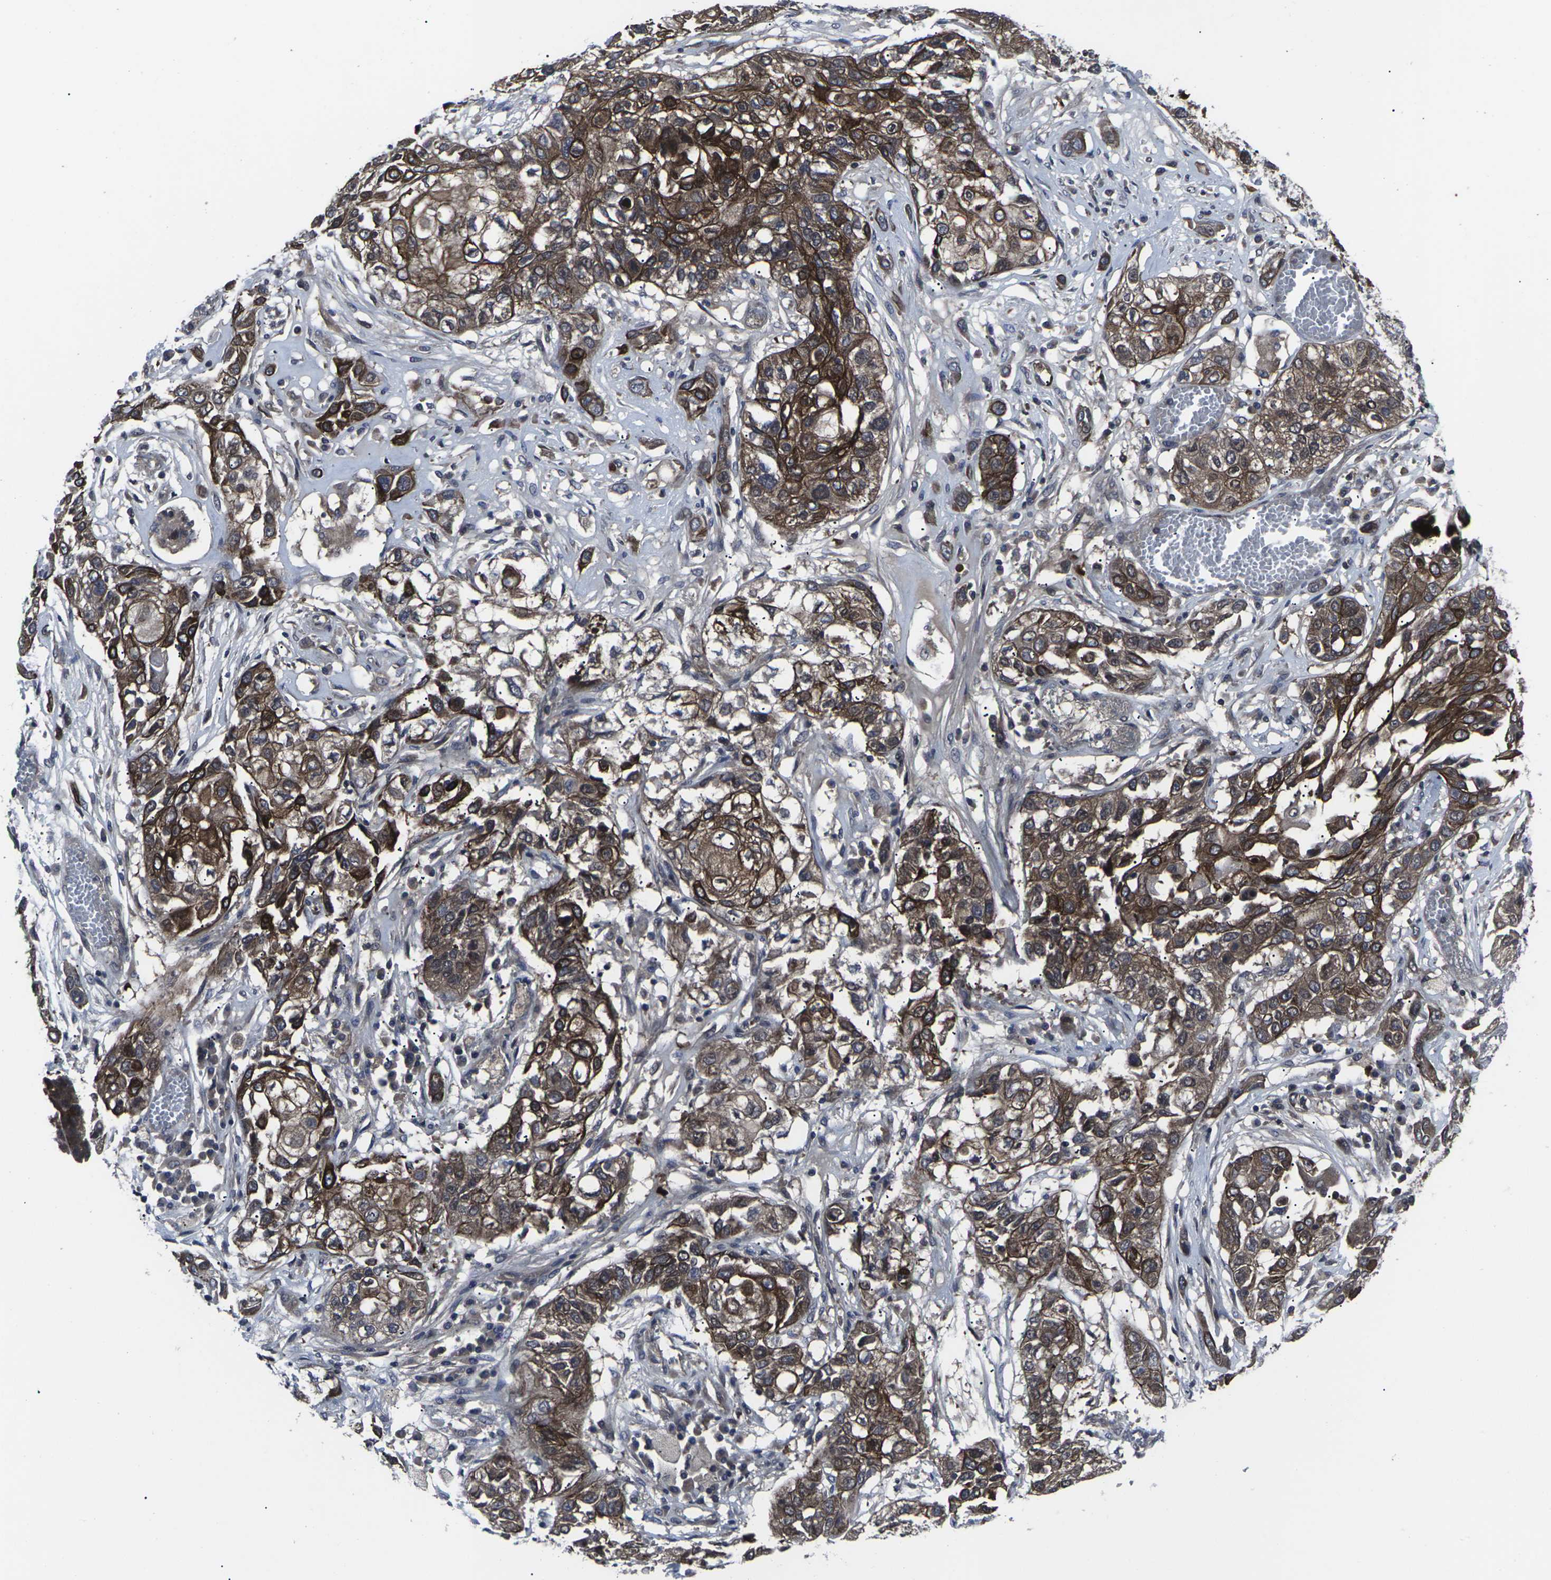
{"staining": {"intensity": "strong", "quantity": ">75%", "location": "cytoplasmic/membranous"}, "tissue": "lung cancer", "cell_type": "Tumor cells", "image_type": "cancer", "snomed": [{"axis": "morphology", "description": "Squamous cell carcinoma, NOS"}, {"axis": "topography", "description": "Lung"}], "caption": "Immunohistochemistry (IHC) of human squamous cell carcinoma (lung) shows high levels of strong cytoplasmic/membranous staining in about >75% of tumor cells.", "gene": "HPRT1", "patient": {"sex": "male", "age": 71}}